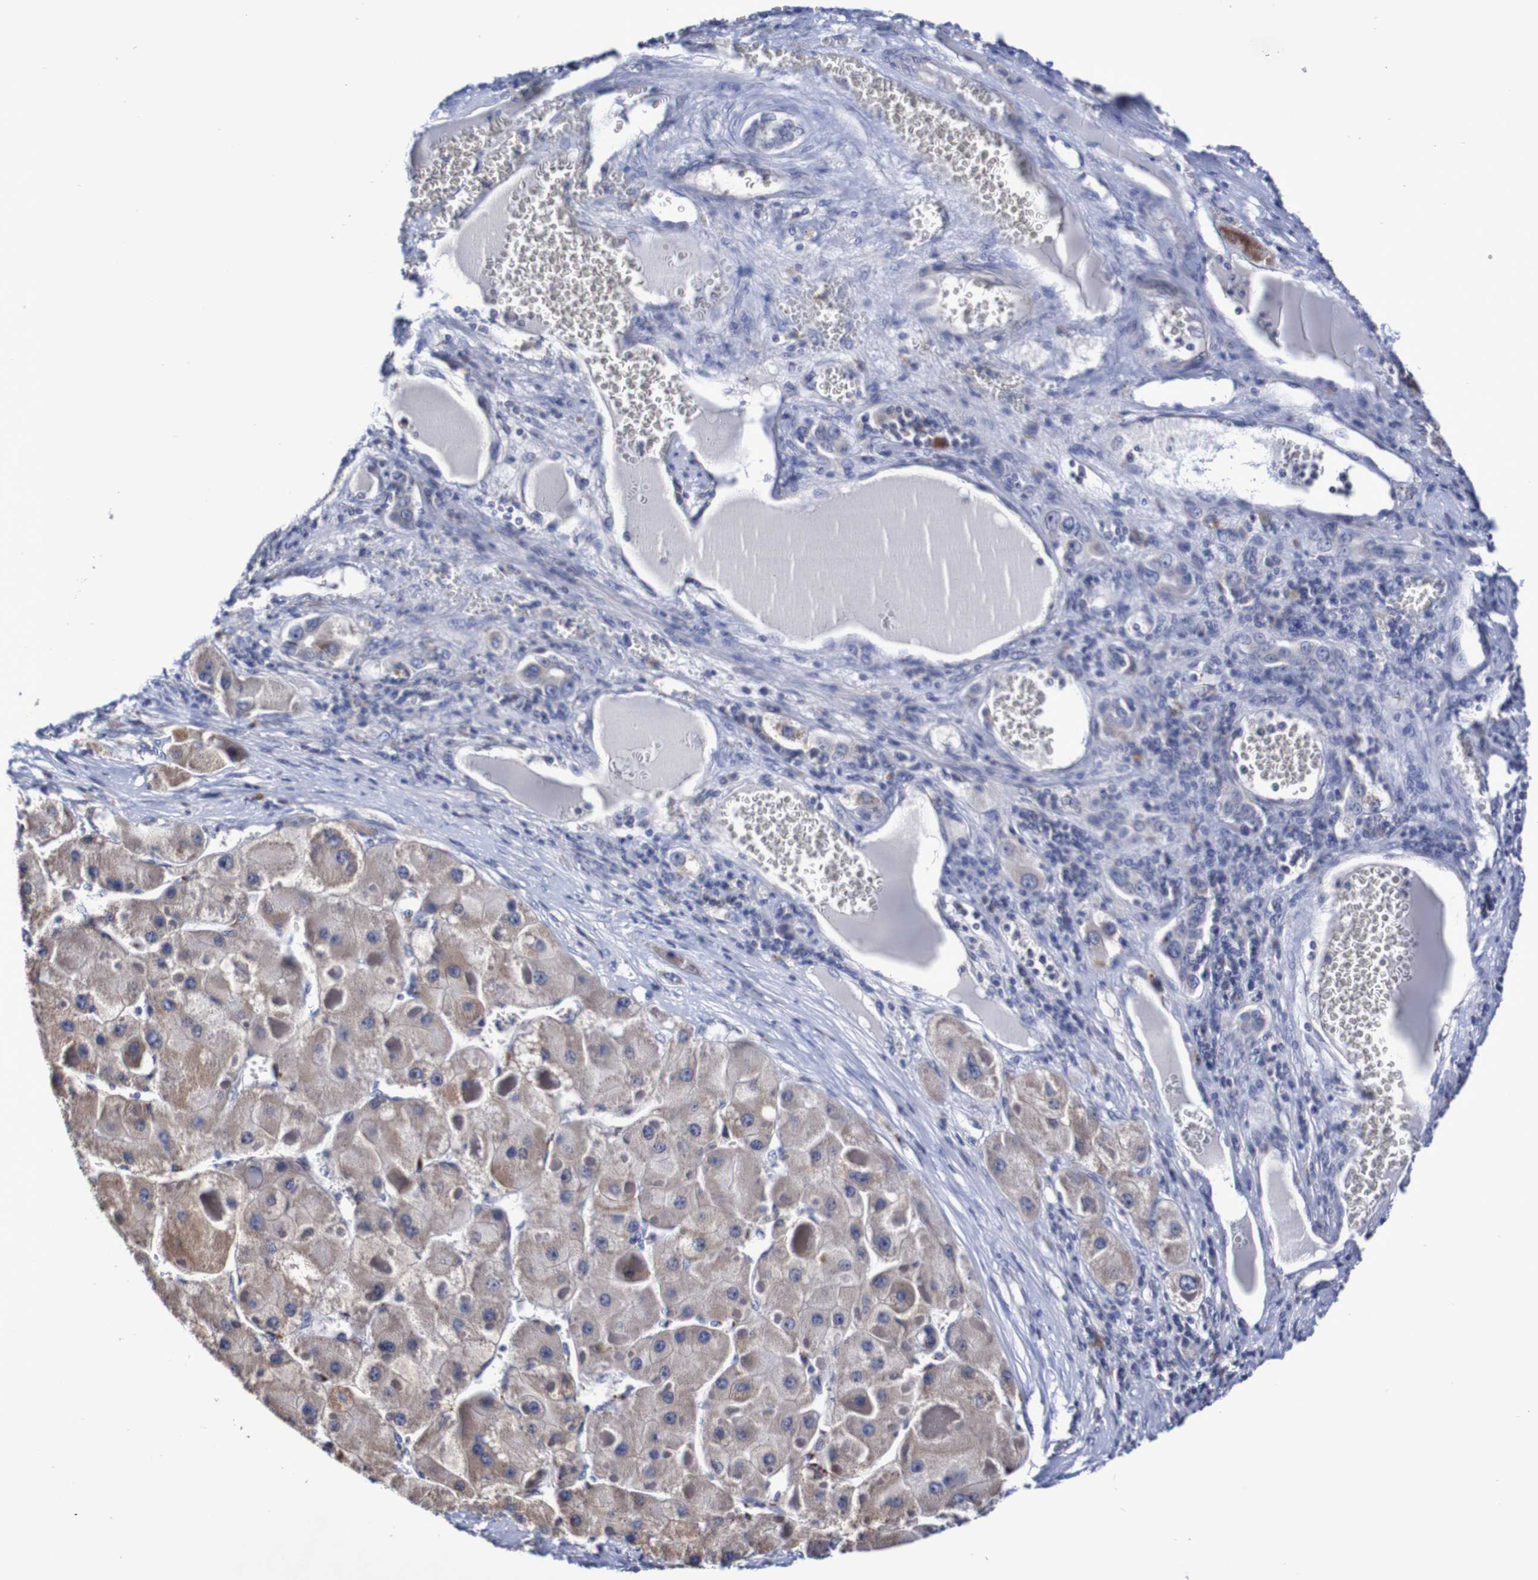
{"staining": {"intensity": "weak", "quantity": ">75%", "location": "cytoplasmic/membranous"}, "tissue": "liver cancer", "cell_type": "Tumor cells", "image_type": "cancer", "snomed": [{"axis": "morphology", "description": "Carcinoma, Hepatocellular, NOS"}, {"axis": "topography", "description": "Liver"}], "caption": "Liver cancer was stained to show a protein in brown. There is low levels of weak cytoplasmic/membranous expression in about >75% of tumor cells.", "gene": "ACVR1C", "patient": {"sex": "female", "age": 73}}